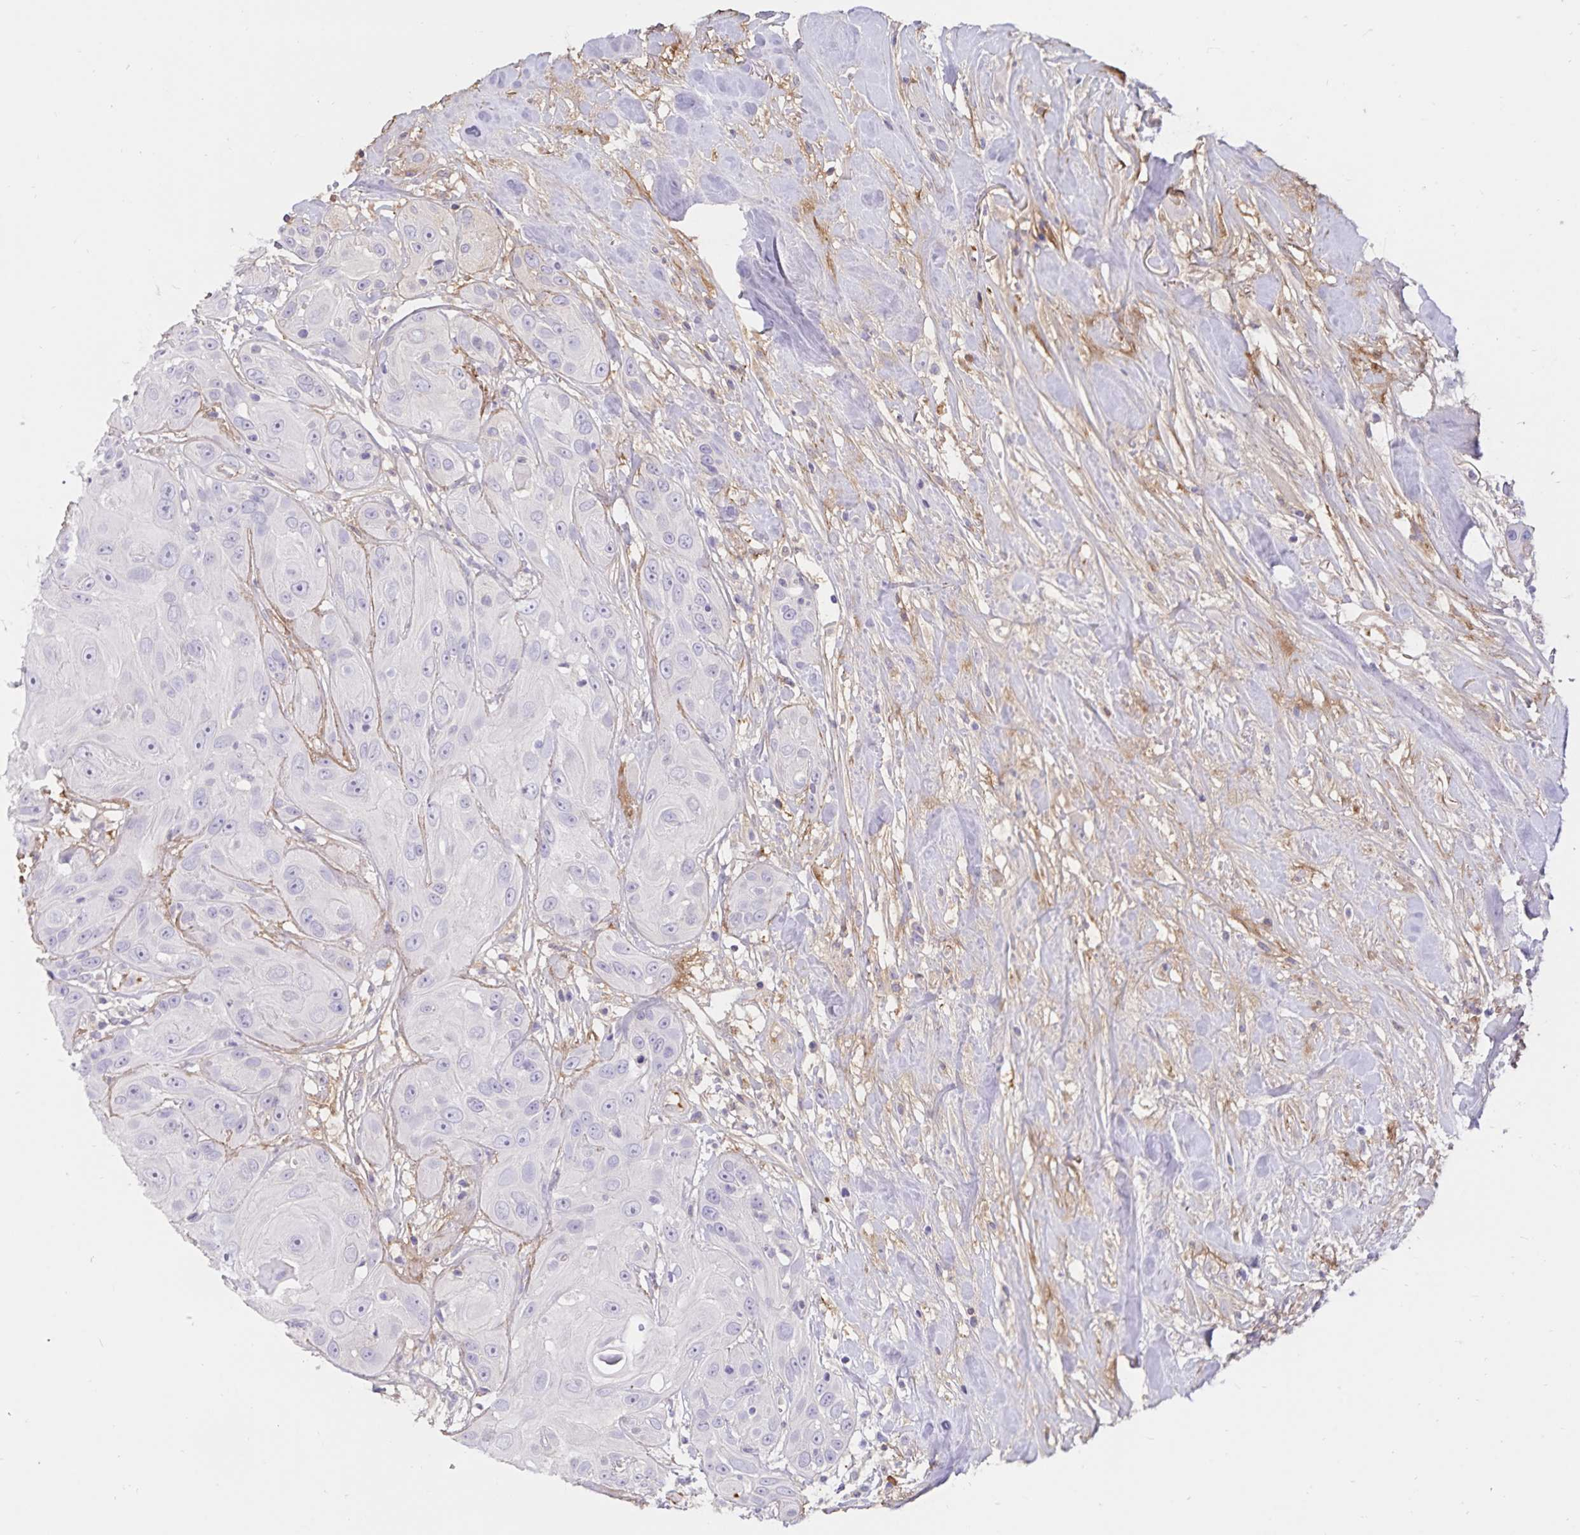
{"staining": {"intensity": "negative", "quantity": "none", "location": "none"}, "tissue": "head and neck cancer", "cell_type": "Tumor cells", "image_type": "cancer", "snomed": [{"axis": "morphology", "description": "Squamous cell carcinoma, NOS"}, {"axis": "topography", "description": "Oral tissue"}, {"axis": "topography", "description": "Head-Neck"}], "caption": "Tumor cells show no significant protein staining in head and neck cancer (squamous cell carcinoma).", "gene": "FGG", "patient": {"sex": "male", "age": 77}}